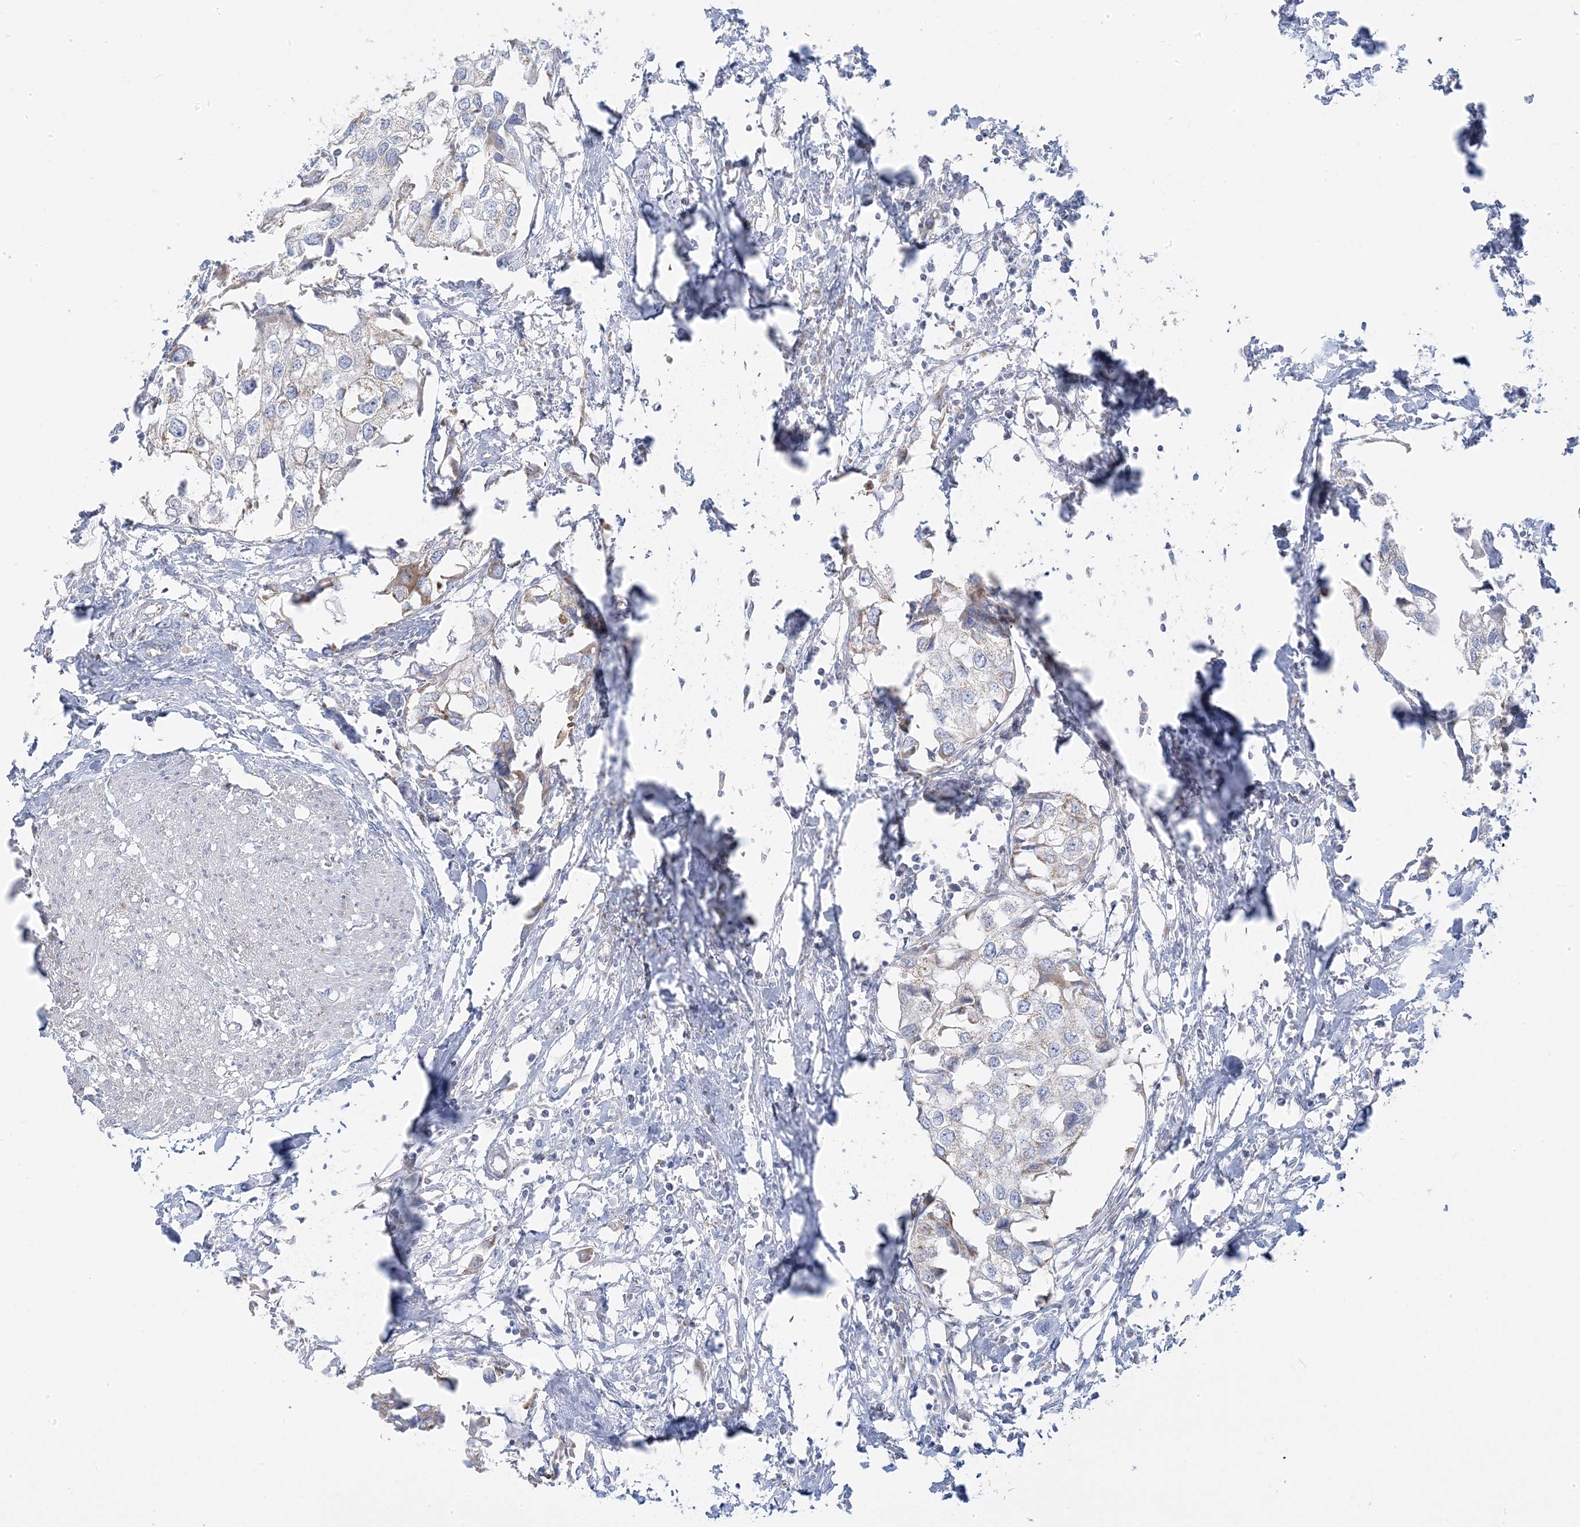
{"staining": {"intensity": "negative", "quantity": "none", "location": "none"}, "tissue": "urothelial cancer", "cell_type": "Tumor cells", "image_type": "cancer", "snomed": [{"axis": "morphology", "description": "Urothelial carcinoma, High grade"}, {"axis": "topography", "description": "Urinary bladder"}], "caption": "Micrograph shows no protein staining in tumor cells of high-grade urothelial carcinoma tissue.", "gene": "PCCB", "patient": {"sex": "male", "age": 64}}